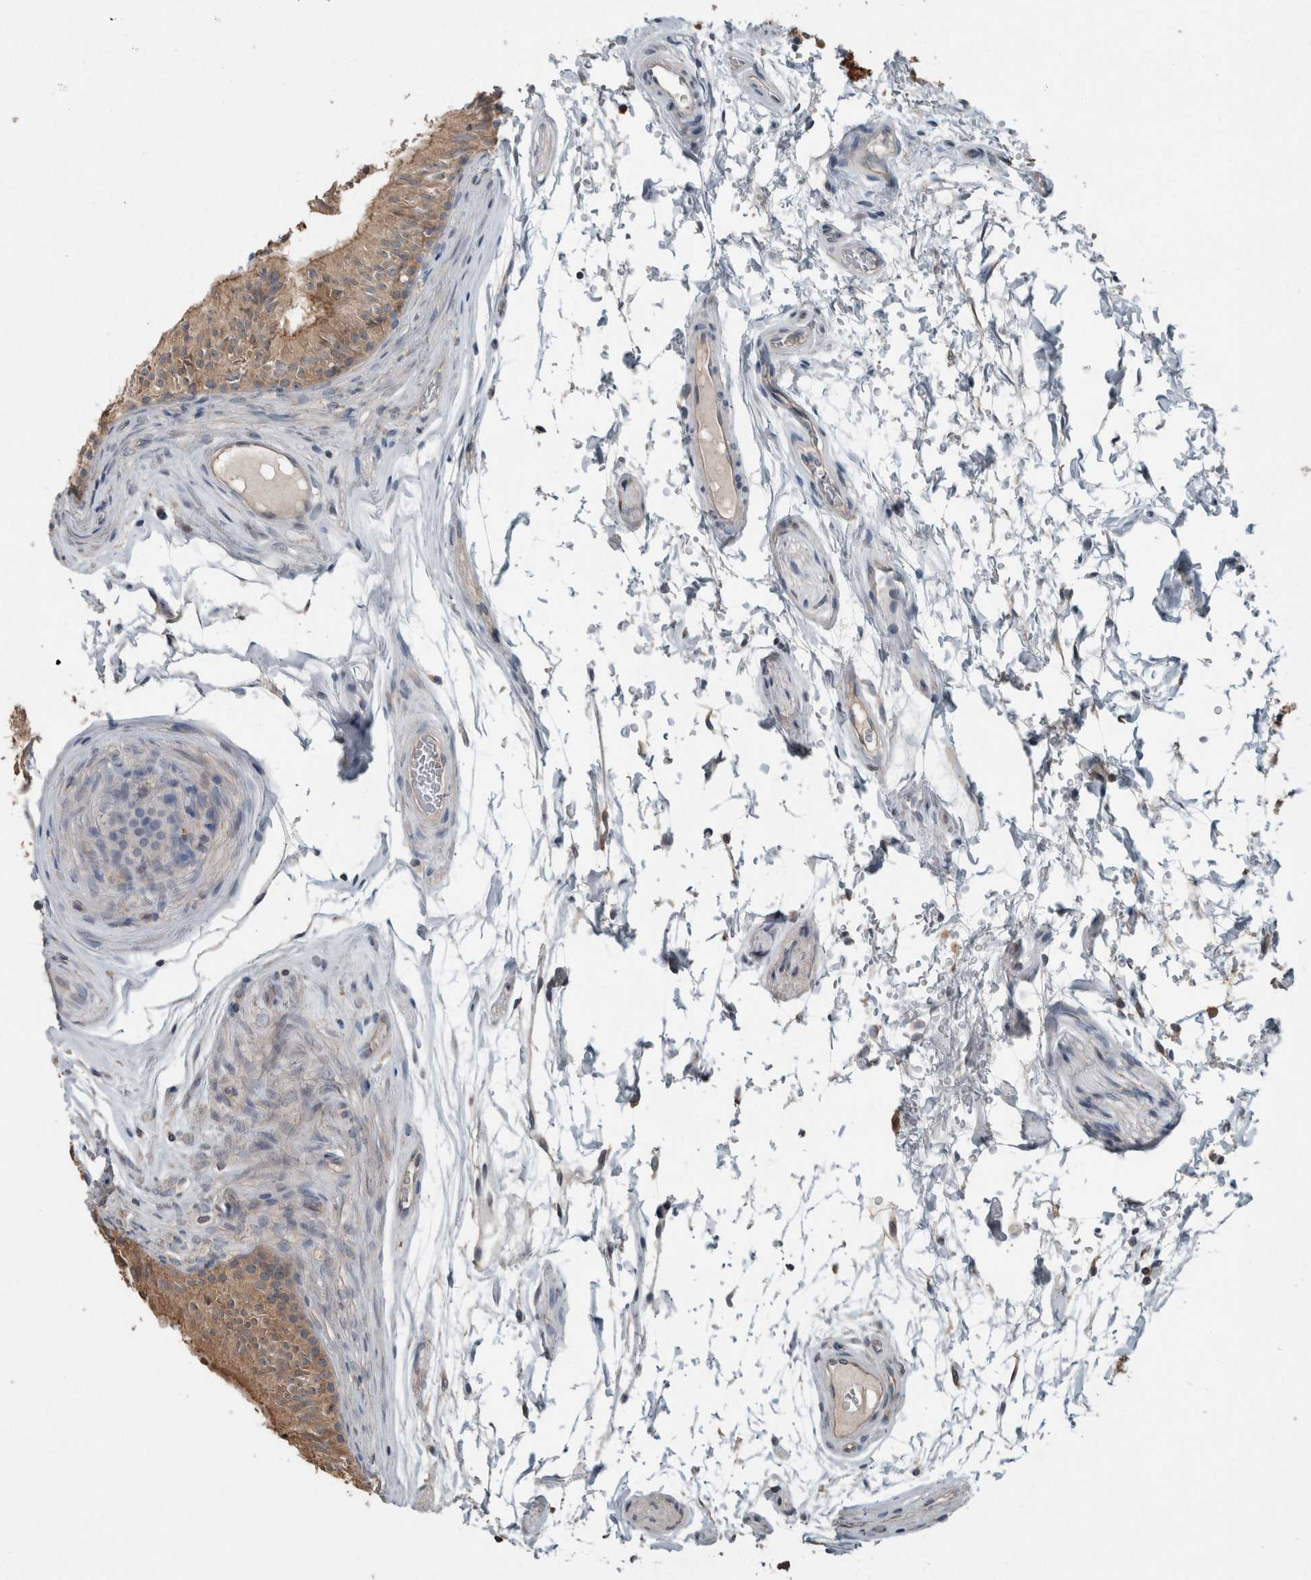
{"staining": {"intensity": "moderate", "quantity": ">75%", "location": "cytoplasmic/membranous"}, "tissue": "epididymis", "cell_type": "Glandular cells", "image_type": "normal", "snomed": [{"axis": "morphology", "description": "Normal tissue, NOS"}, {"axis": "topography", "description": "Epididymis"}], "caption": "Epididymis stained for a protein (brown) displays moderate cytoplasmic/membranous positive positivity in approximately >75% of glandular cells.", "gene": "KNTC1", "patient": {"sex": "male", "age": 36}}